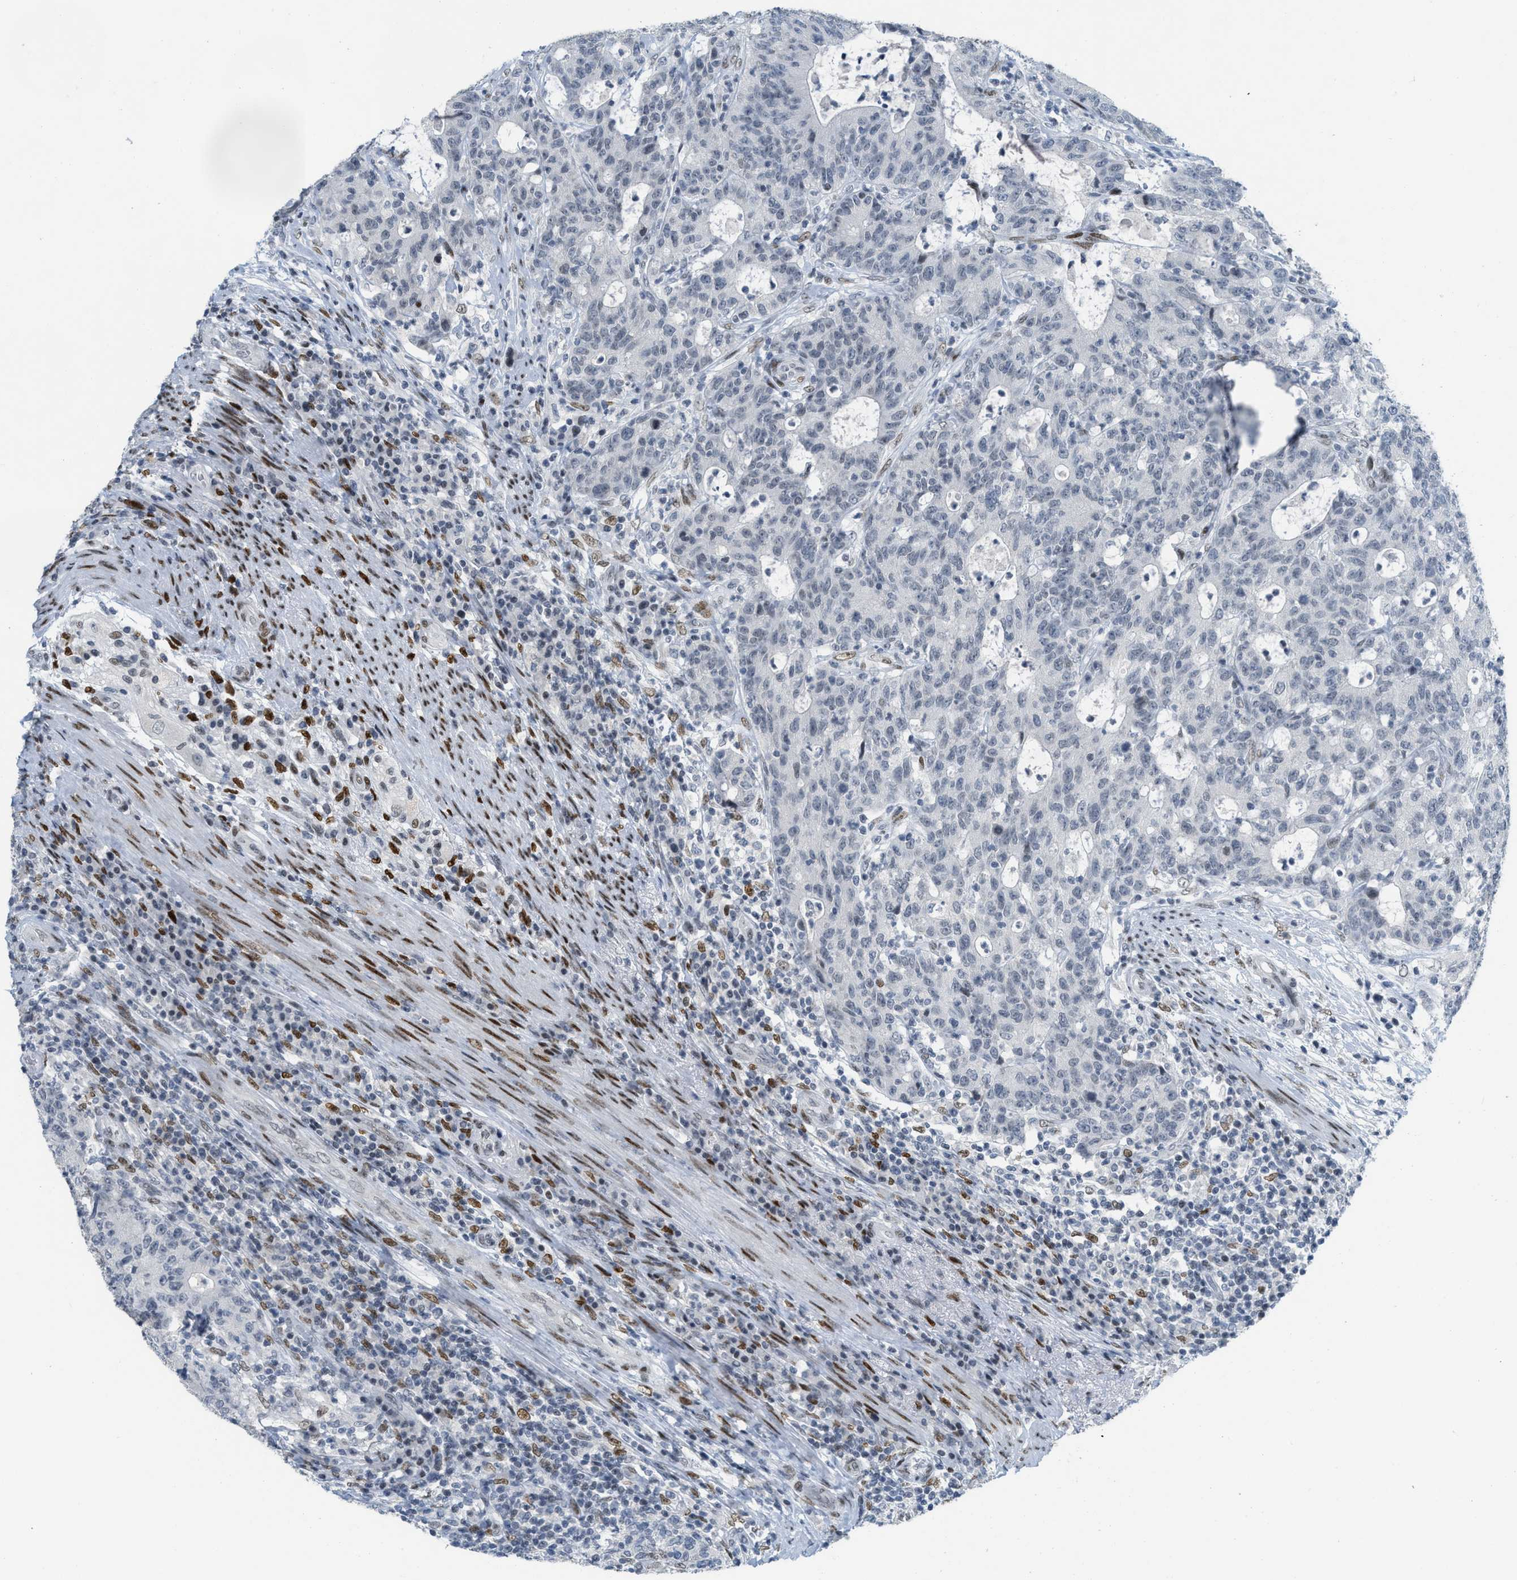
{"staining": {"intensity": "negative", "quantity": "none", "location": "none"}, "tissue": "colorectal cancer", "cell_type": "Tumor cells", "image_type": "cancer", "snomed": [{"axis": "morphology", "description": "Normal tissue, NOS"}, {"axis": "morphology", "description": "Adenocarcinoma, NOS"}, {"axis": "topography", "description": "Colon"}], "caption": "Tumor cells show no significant positivity in adenocarcinoma (colorectal). (Stains: DAB (3,3'-diaminobenzidine) immunohistochemistry (IHC) with hematoxylin counter stain, Microscopy: brightfield microscopy at high magnification).", "gene": "PBX1", "patient": {"sex": "female", "age": 75}}